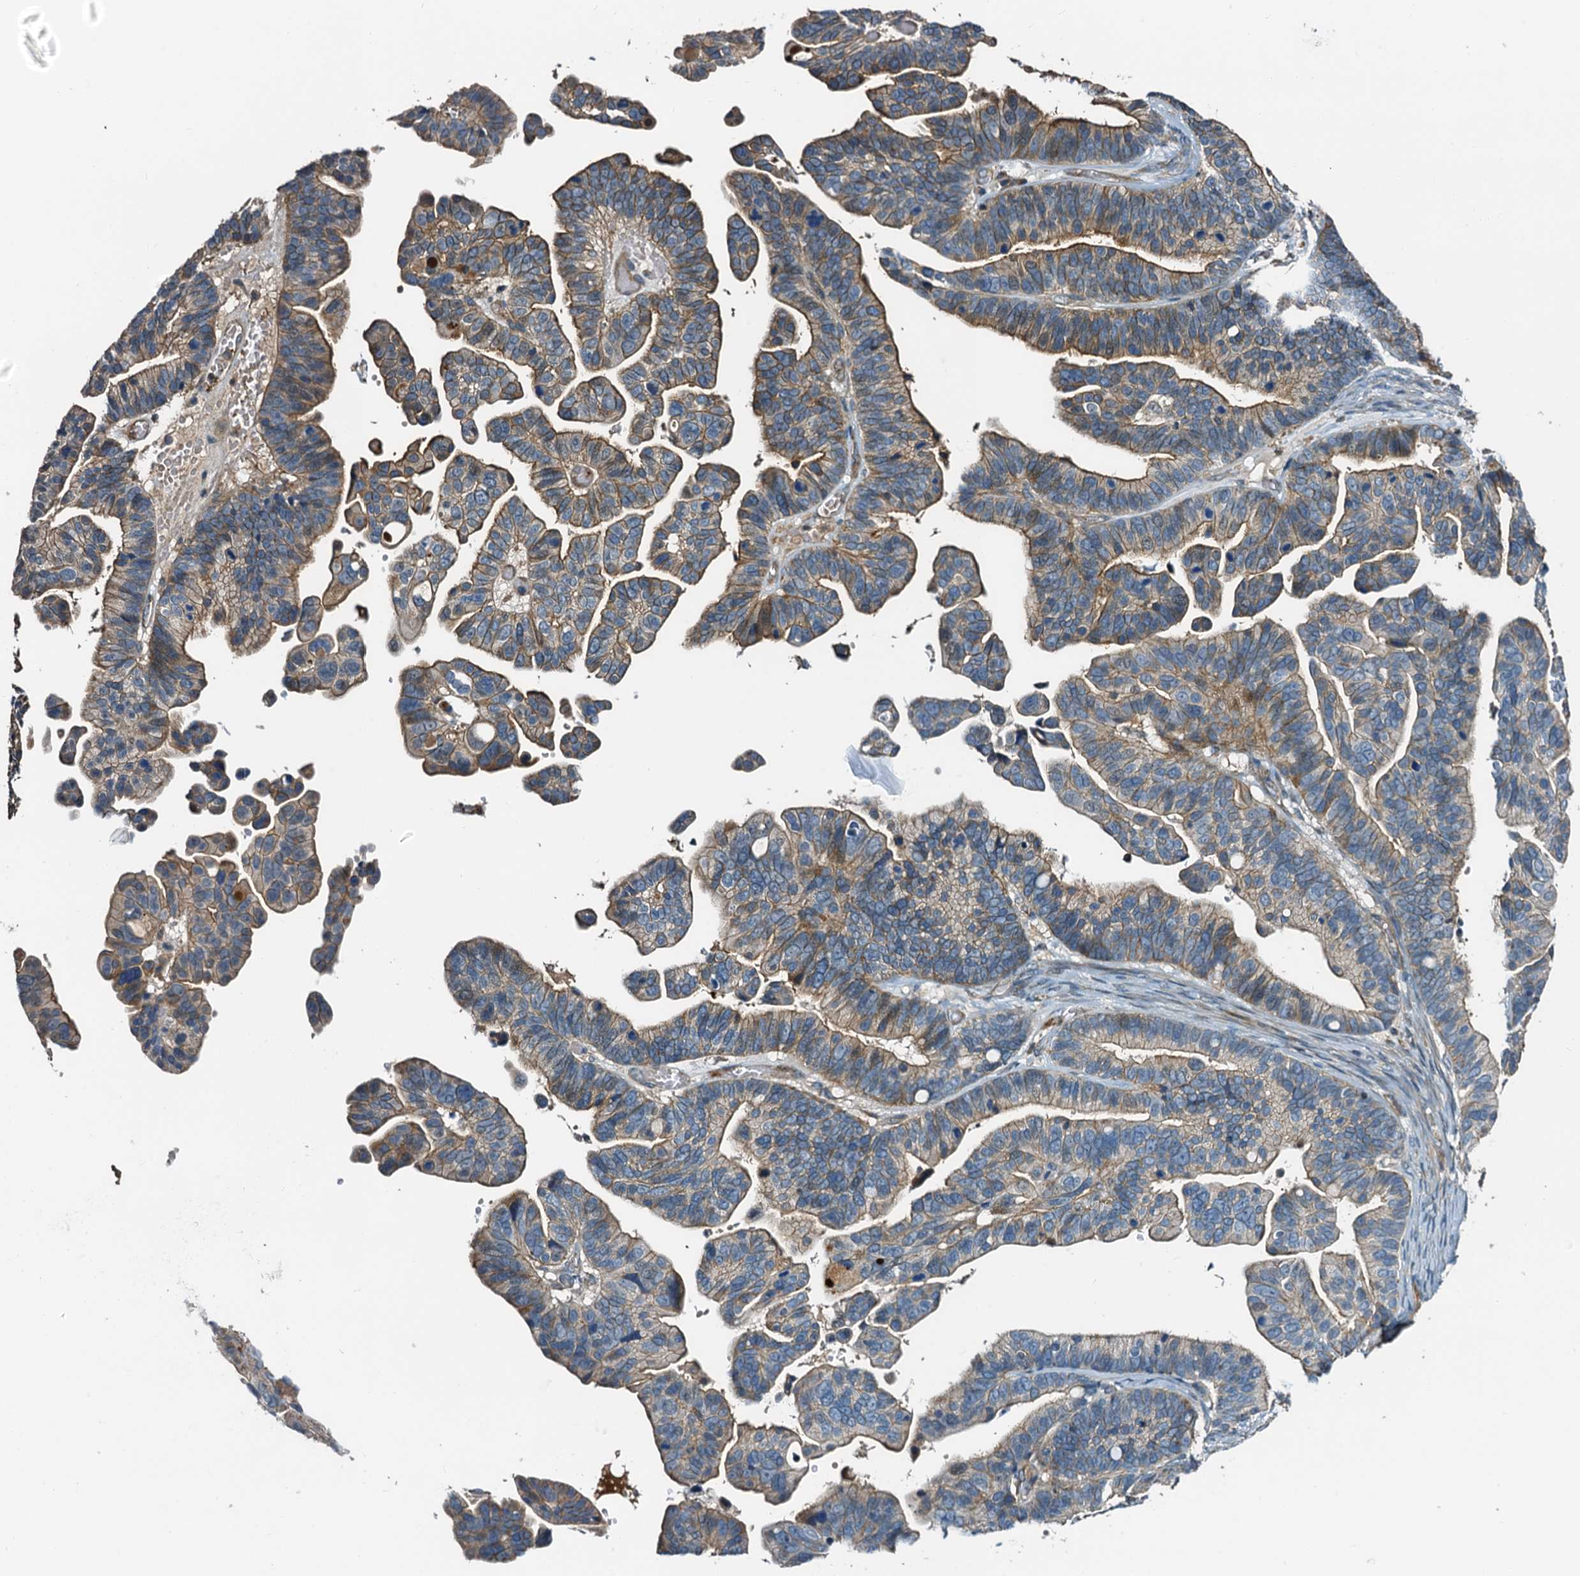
{"staining": {"intensity": "moderate", "quantity": "25%-75%", "location": "cytoplasmic/membranous"}, "tissue": "ovarian cancer", "cell_type": "Tumor cells", "image_type": "cancer", "snomed": [{"axis": "morphology", "description": "Cystadenocarcinoma, serous, NOS"}, {"axis": "topography", "description": "Ovary"}], "caption": "DAB (3,3'-diaminobenzidine) immunohistochemical staining of ovarian serous cystadenocarcinoma displays moderate cytoplasmic/membranous protein expression in approximately 25%-75% of tumor cells. The staining was performed using DAB, with brown indicating positive protein expression. Nuclei are stained blue with hematoxylin.", "gene": "DUOXA1", "patient": {"sex": "female", "age": 56}}